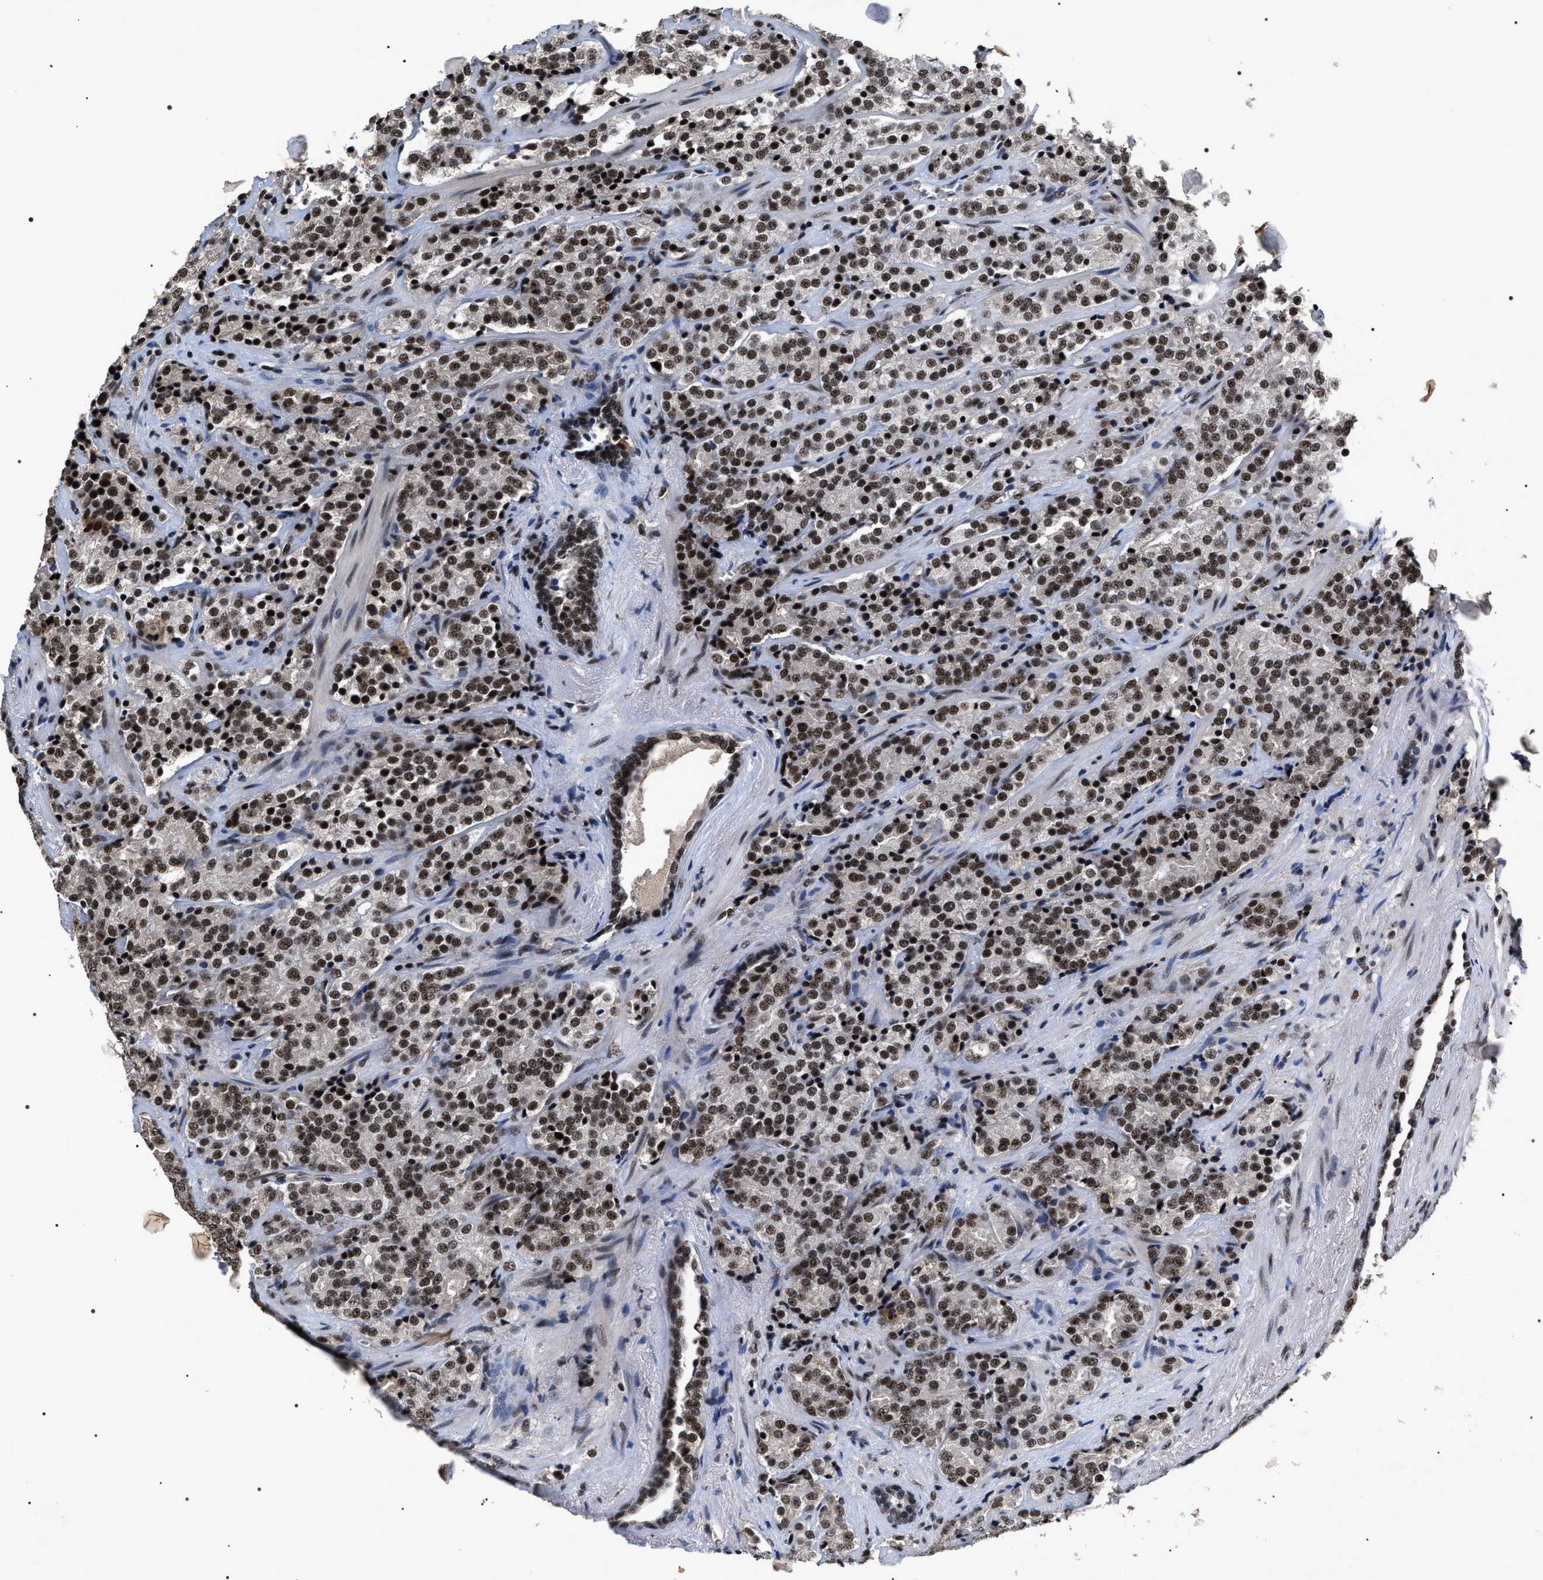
{"staining": {"intensity": "moderate", "quantity": ">75%", "location": "nuclear"}, "tissue": "prostate cancer", "cell_type": "Tumor cells", "image_type": "cancer", "snomed": [{"axis": "morphology", "description": "Adenocarcinoma, High grade"}, {"axis": "topography", "description": "Prostate"}], "caption": "High-grade adenocarcinoma (prostate) tissue displays moderate nuclear staining in about >75% of tumor cells", "gene": "RRP1B", "patient": {"sex": "male", "age": 71}}